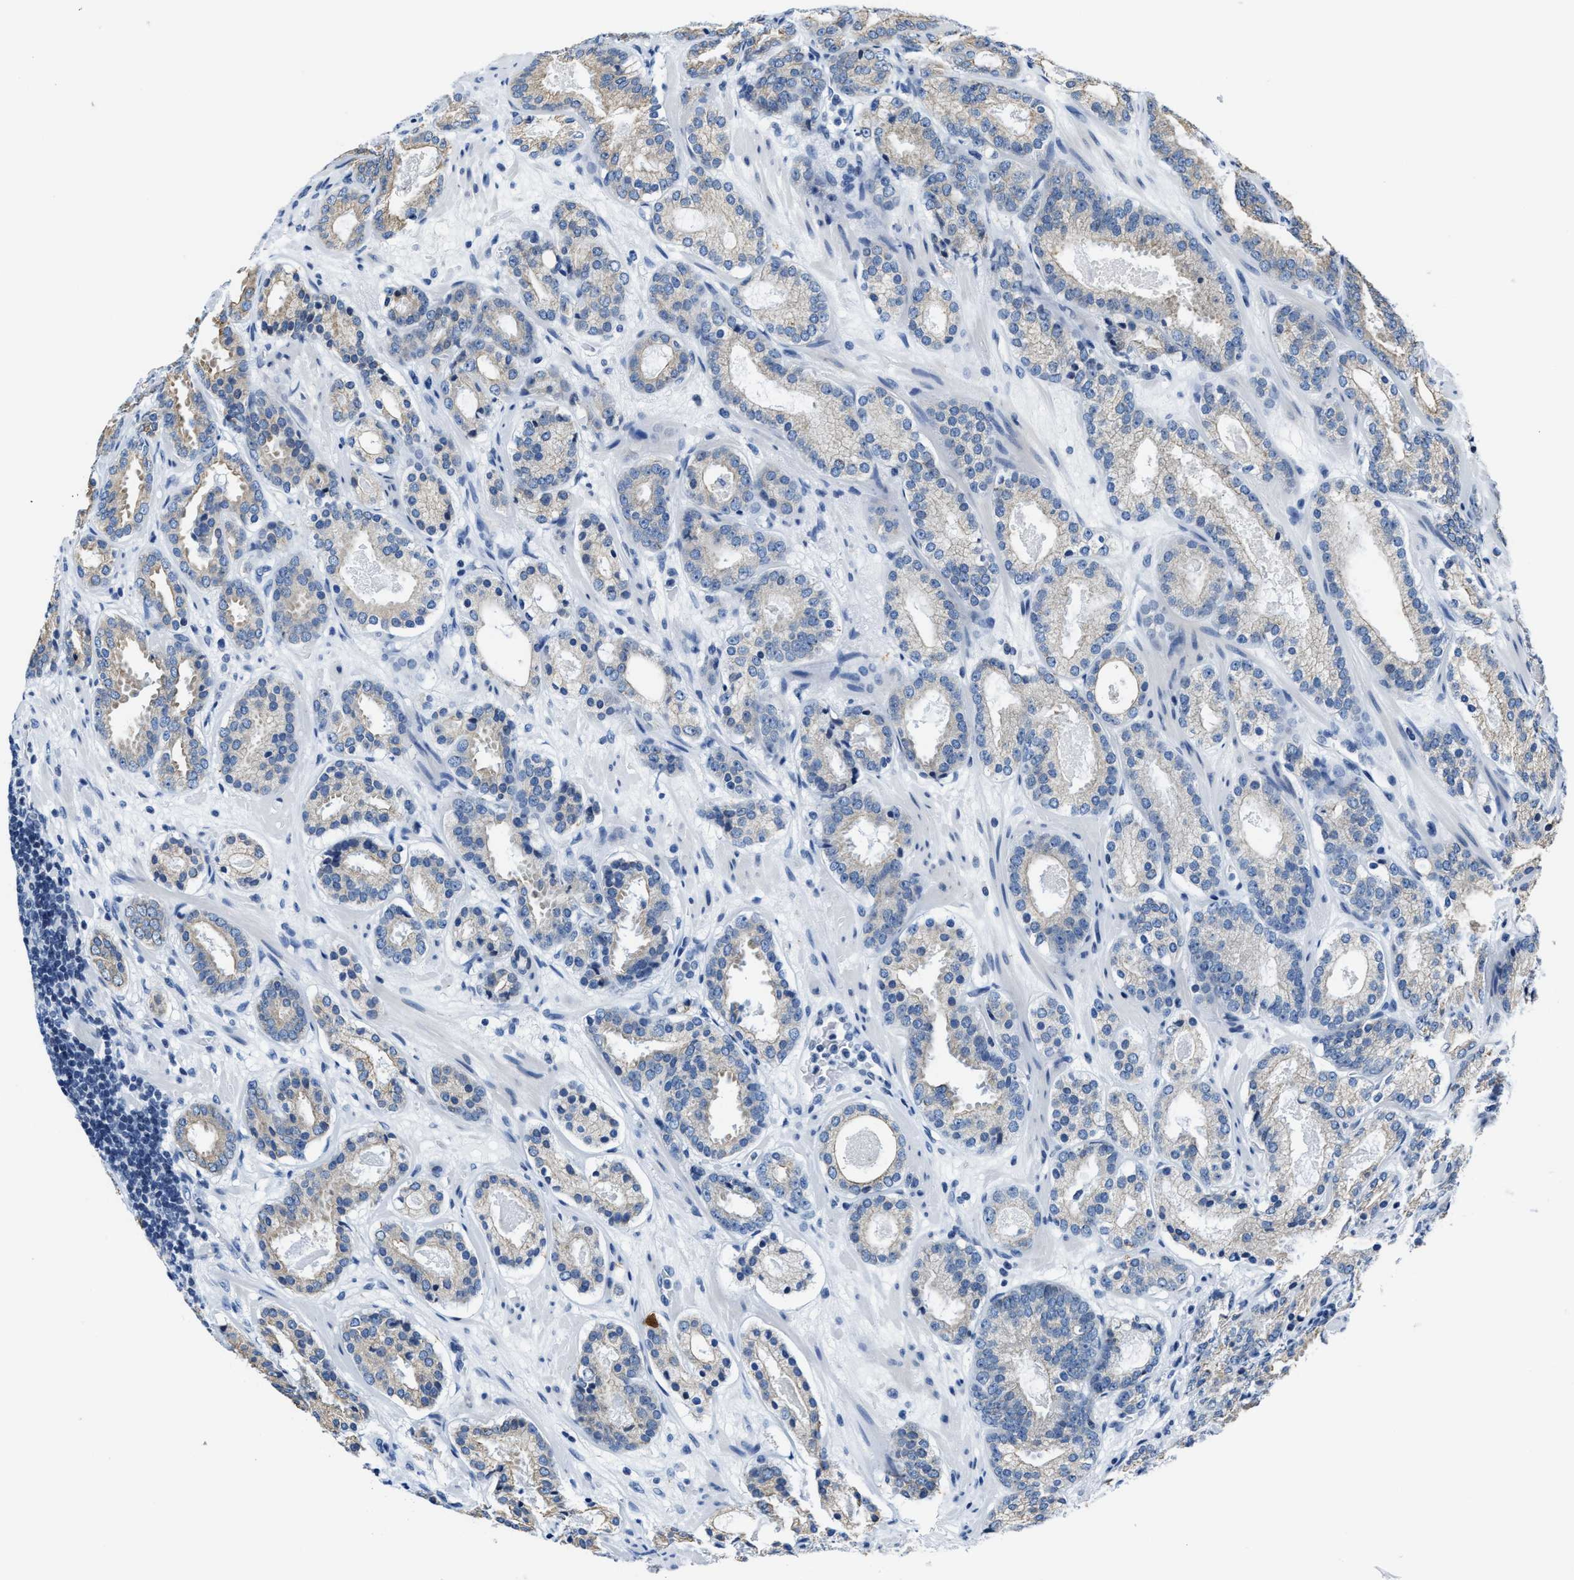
{"staining": {"intensity": "weak", "quantity": "<25%", "location": "cytoplasmic/membranous"}, "tissue": "prostate cancer", "cell_type": "Tumor cells", "image_type": "cancer", "snomed": [{"axis": "morphology", "description": "Adenocarcinoma, Low grade"}, {"axis": "topography", "description": "Prostate"}], "caption": "The photomicrograph displays no significant expression in tumor cells of prostate cancer.", "gene": "ASZ1", "patient": {"sex": "male", "age": 69}}